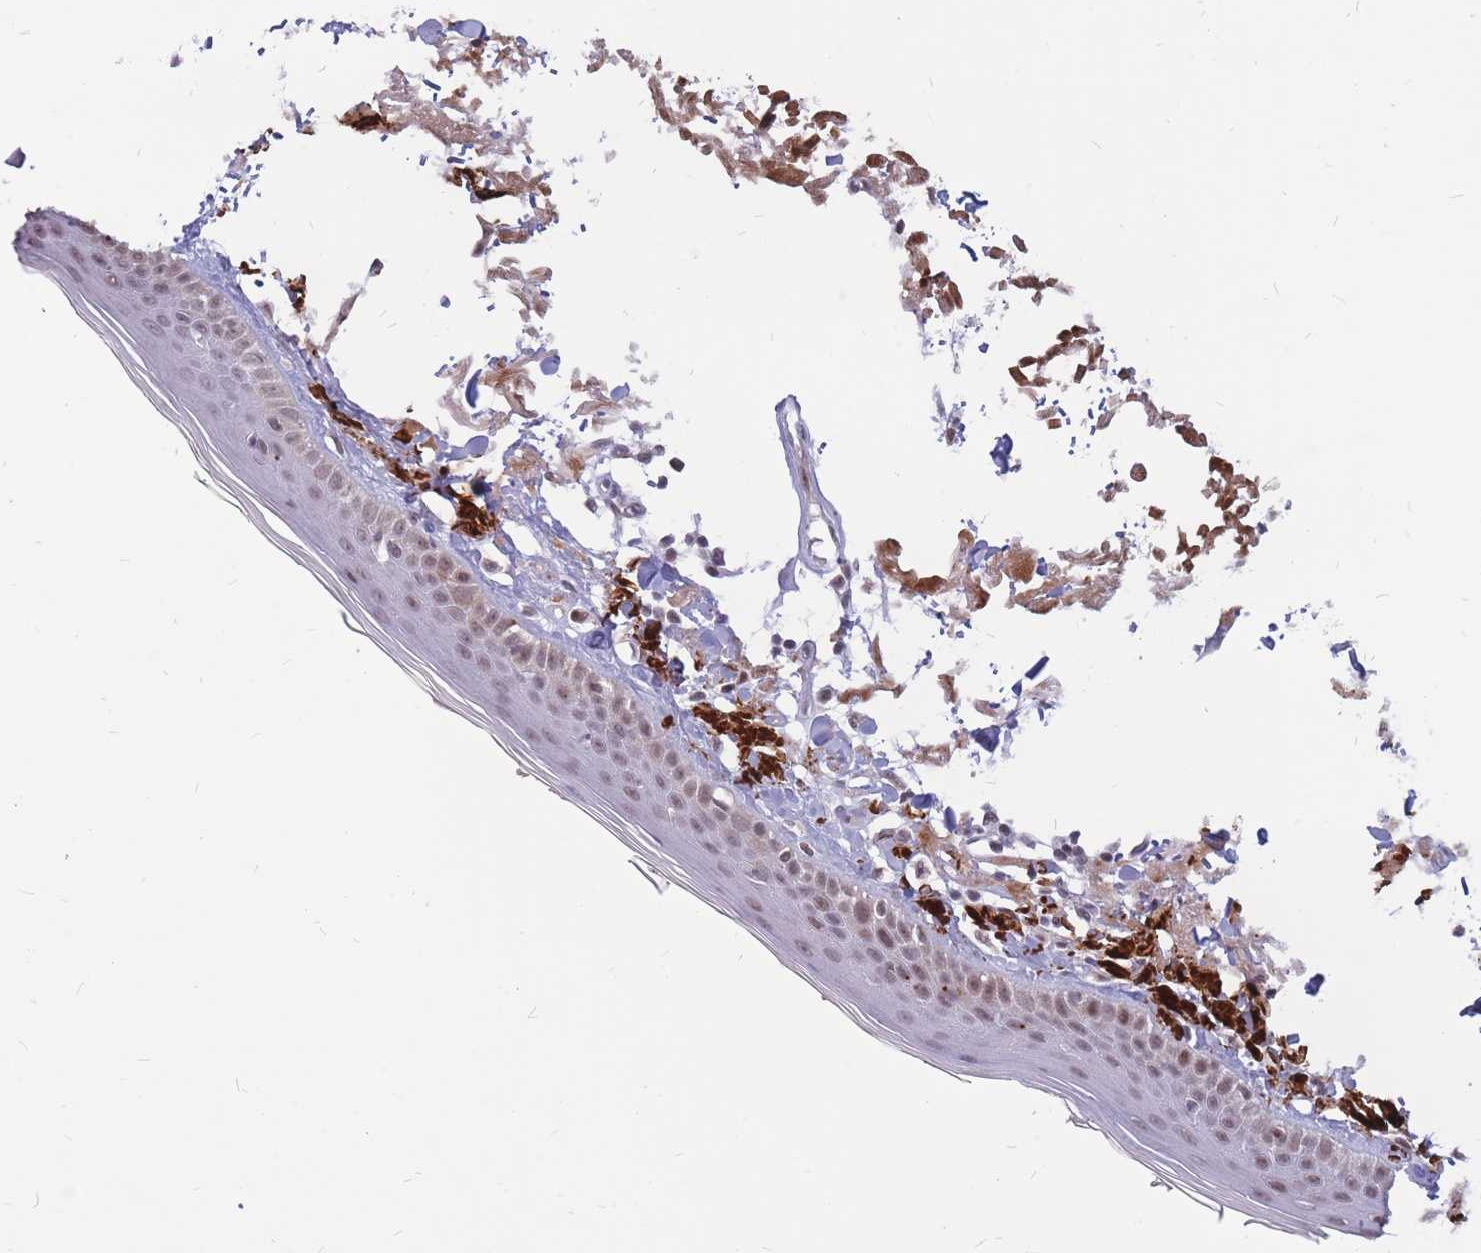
{"staining": {"intensity": "weak", "quantity": ">75%", "location": "cytoplasmic/membranous,nuclear"}, "tissue": "skin", "cell_type": "Fibroblasts", "image_type": "normal", "snomed": [{"axis": "morphology", "description": "Normal tissue, NOS"}, {"axis": "topography", "description": "Skin"}, {"axis": "topography", "description": "Skeletal muscle"}], "caption": "Immunohistochemical staining of benign human skin demonstrates low levels of weak cytoplasmic/membranous,nuclear expression in about >75% of fibroblasts. The staining was performed using DAB (3,3'-diaminobenzidine), with brown indicating positive protein expression. Nuclei are stained blue with hematoxylin.", "gene": "ADD2", "patient": {"sex": "male", "age": 83}}